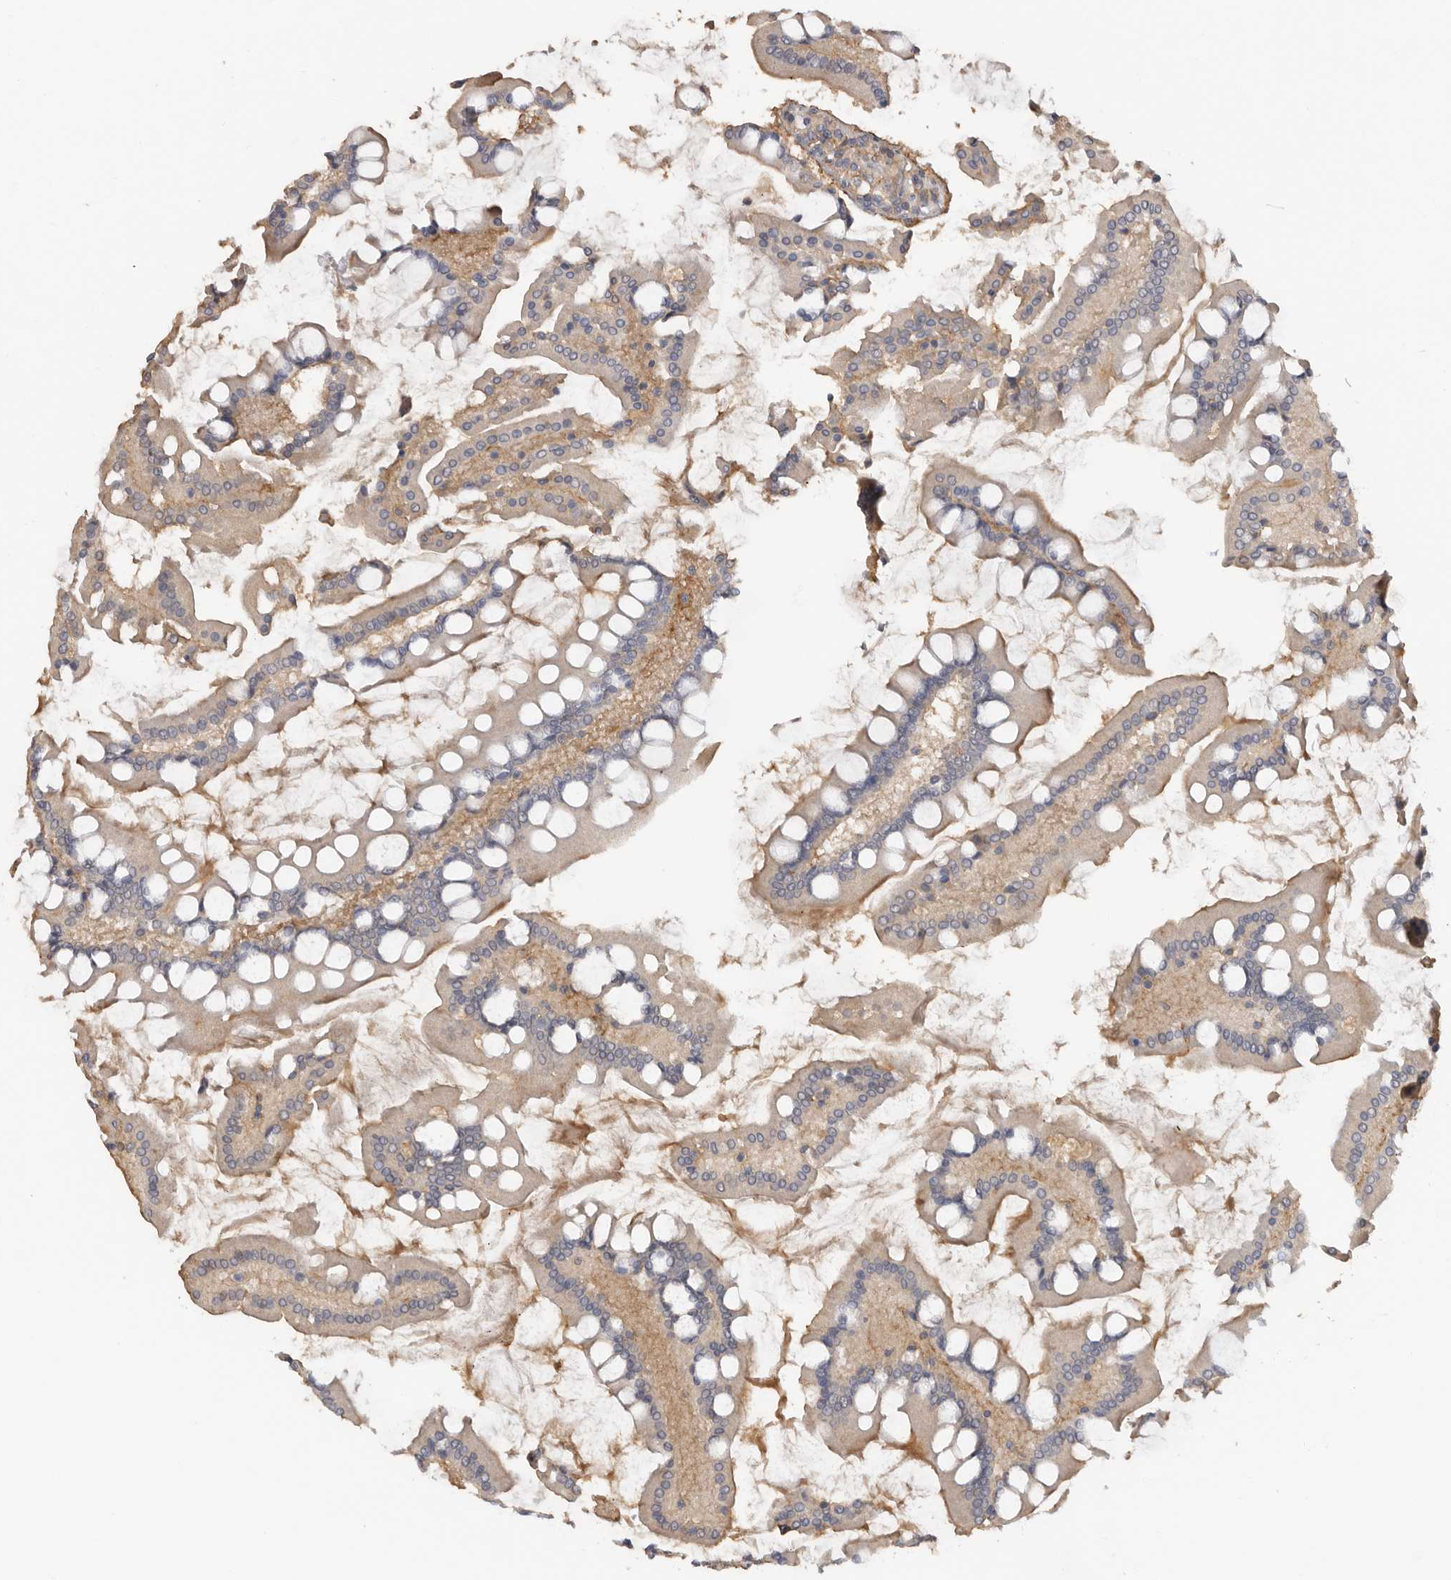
{"staining": {"intensity": "weak", "quantity": "25%-75%", "location": "cytoplasmic/membranous"}, "tissue": "small intestine", "cell_type": "Glandular cells", "image_type": "normal", "snomed": [{"axis": "morphology", "description": "Normal tissue, NOS"}, {"axis": "topography", "description": "Small intestine"}], "caption": "DAB (3,3'-diaminobenzidine) immunohistochemical staining of normal human small intestine displays weak cytoplasmic/membranous protein staining in approximately 25%-75% of glandular cells.", "gene": "WDTC1", "patient": {"sex": "male", "age": 41}}